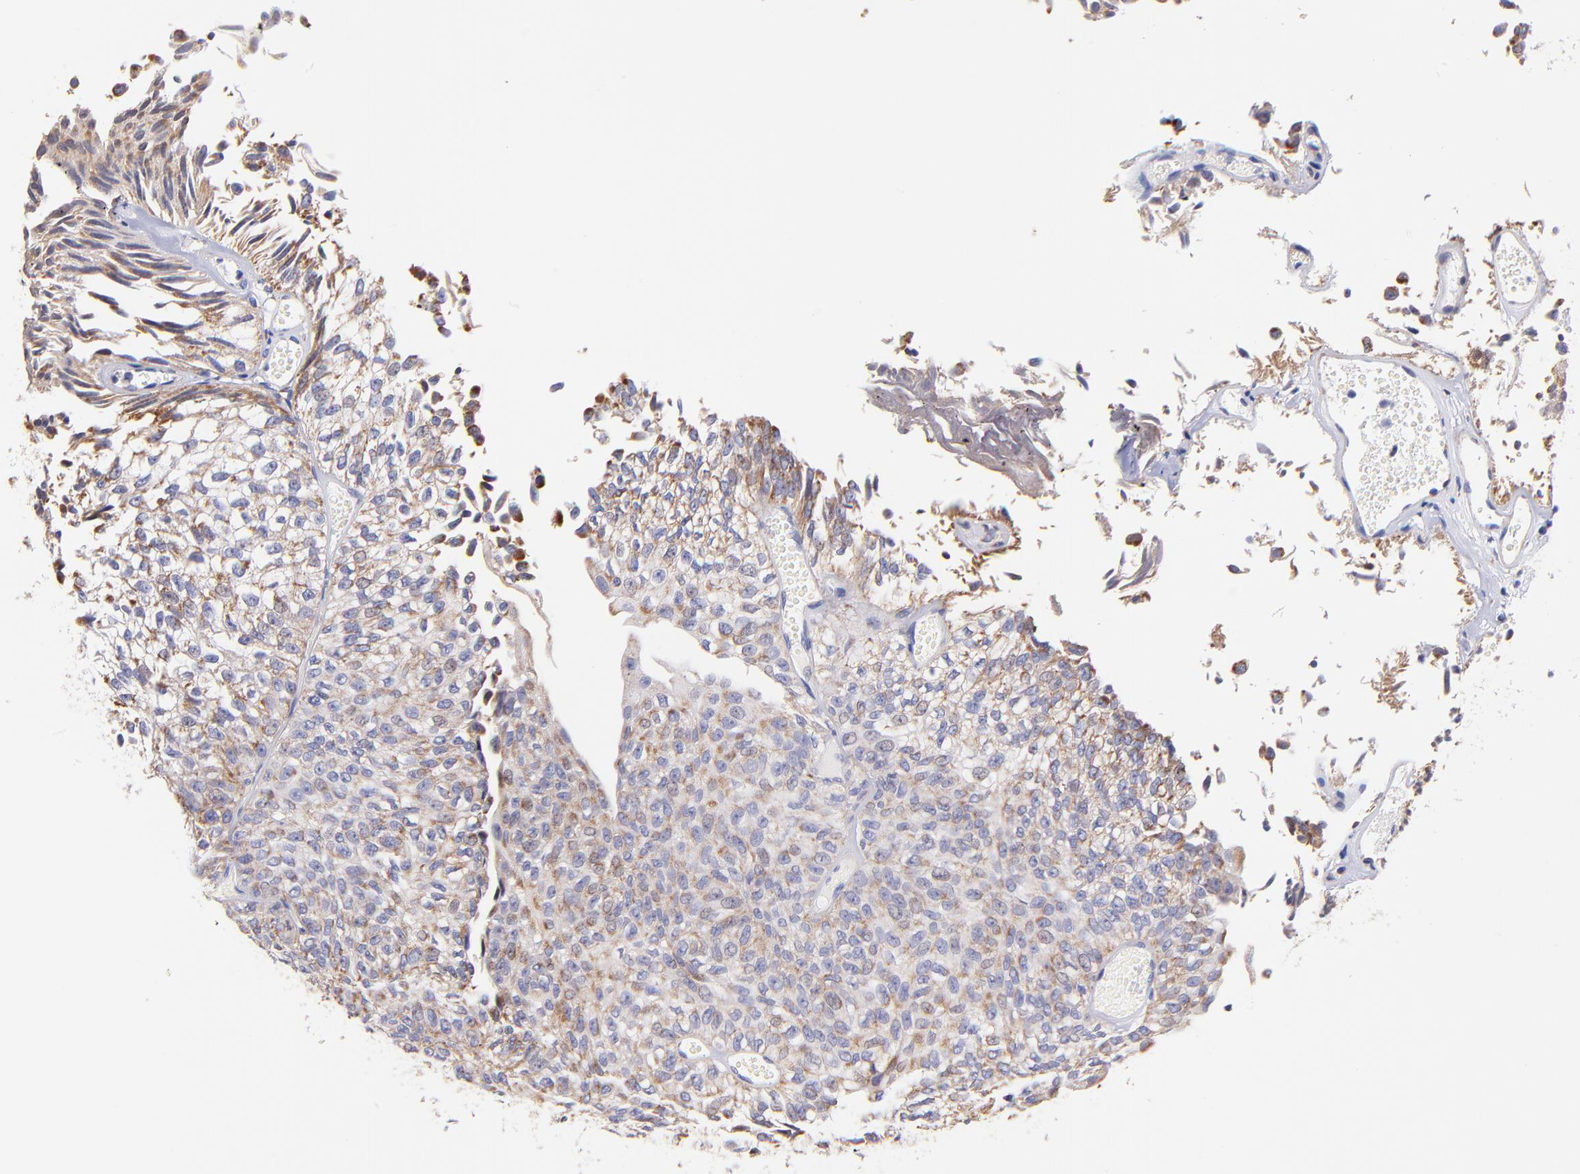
{"staining": {"intensity": "weak", "quantity": ">75%", "location": "cytoplasmic/membranous"}, "tissue": "urothelial cancer", "cell_type": "Tumor cells", "image_type": "cancer", "snomed": [{"axis": "morphology", "description": "Urothelial carcinoma, Low grade"}, {"axis": "topography", "description": "Urinary bladder"}], "caption": "A low amount of weak cytoplasmic/membranous expression is present in about >75% of tumor cells in urothelial cancer tissue. The protein is shown in brown color, while the nuclei are stained blue.", "gene": "NDUFB7", "patient": {"sex": "male", "age": 76}}